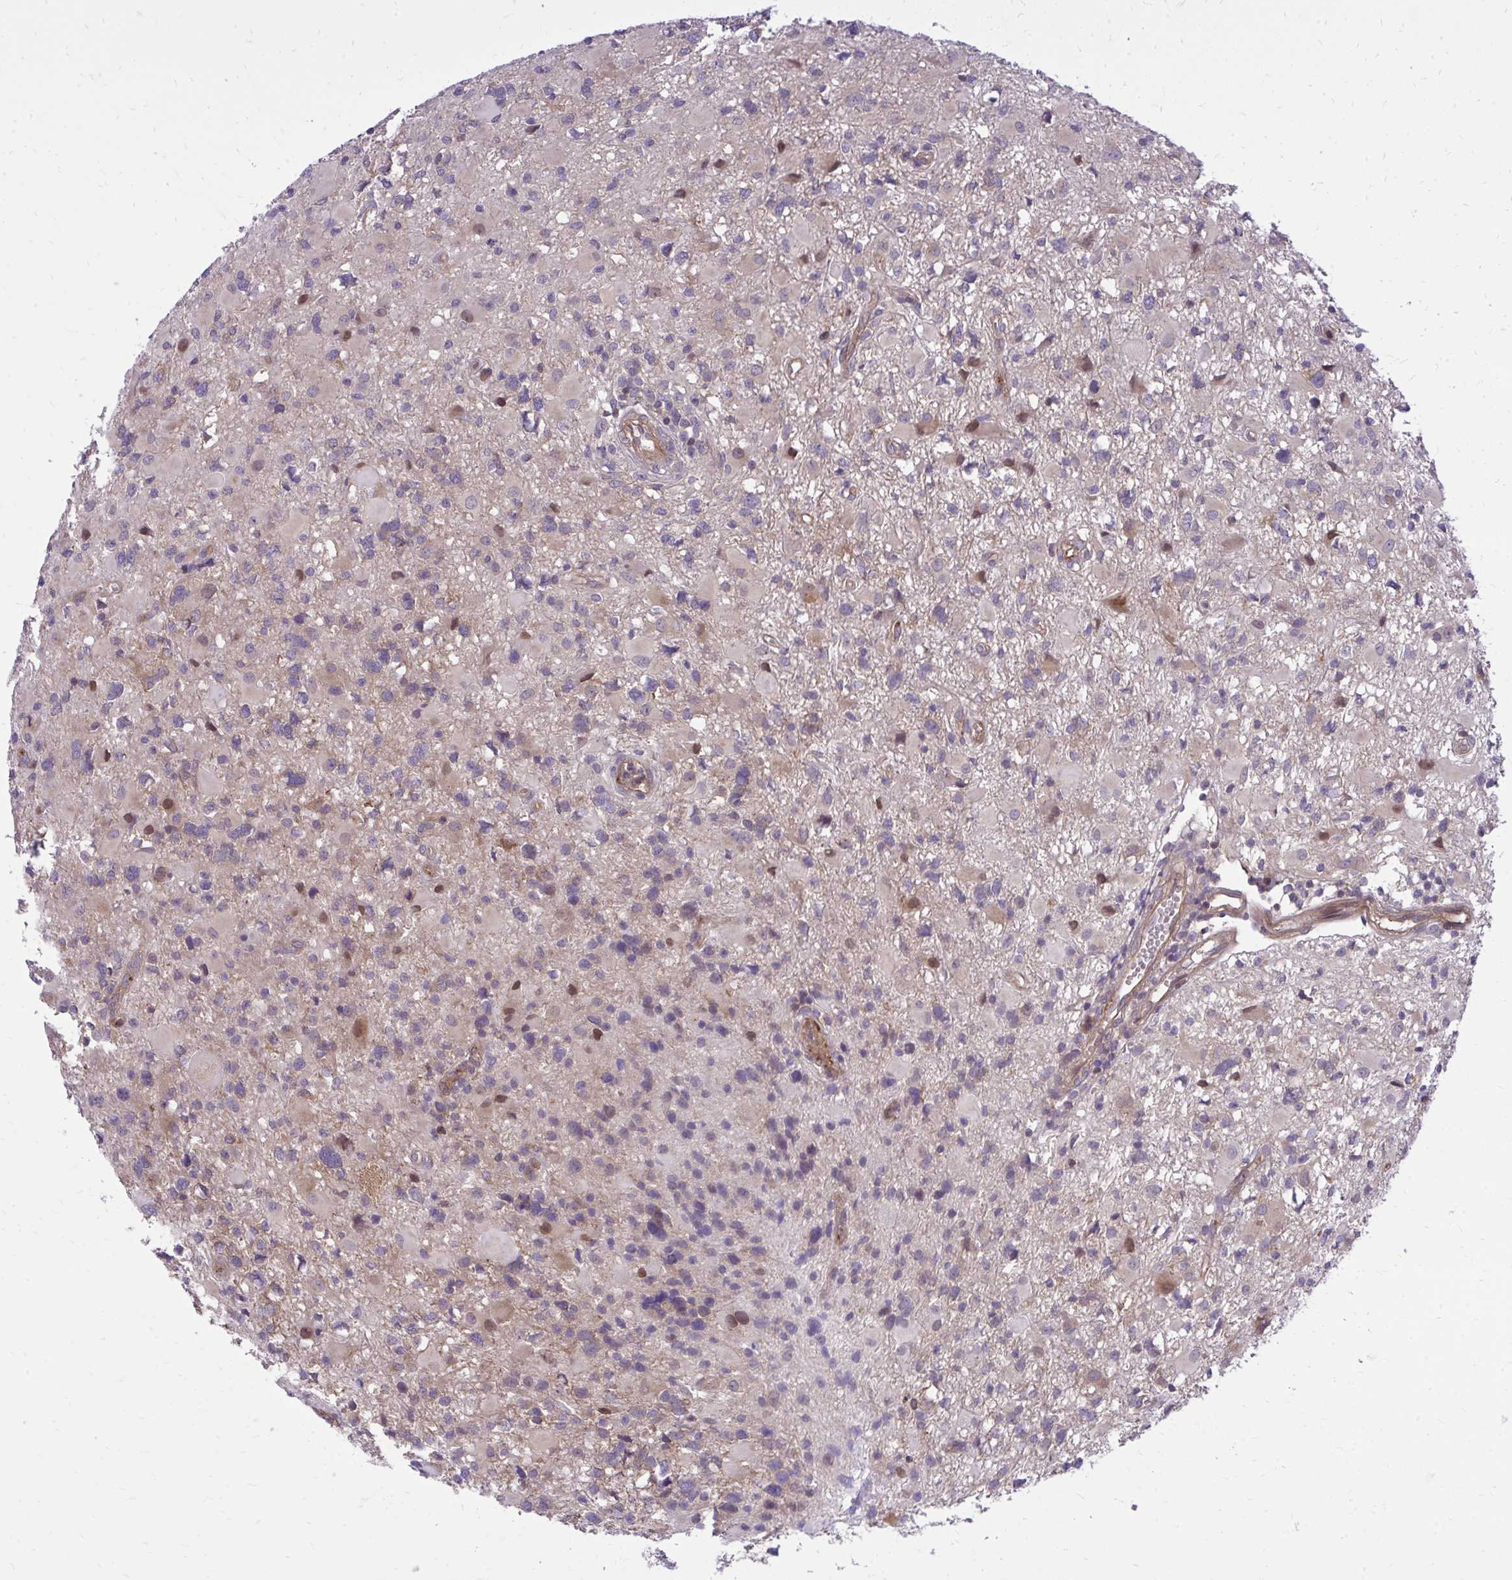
{"staining": {"intensity": "negative", "quantity": "none", "location": "none"}, "tissue": "glioma", "cell_type": "Tumor cells", "image_type": "cancer", "snomed": [{"axis": "morphology", "description": "Glioma, malignant, High grade"}, {"axis": "topography", "description": "Brain"}], "caption": "The micrograph displays no significant positivity in tumor cells of glioma. (Brightfield microscopy of DAB (3,3'-diaminobenzidine) IHC at high magnification).", "gene": "PPP5C", "patient": {"sex": "male", "age": 54}}